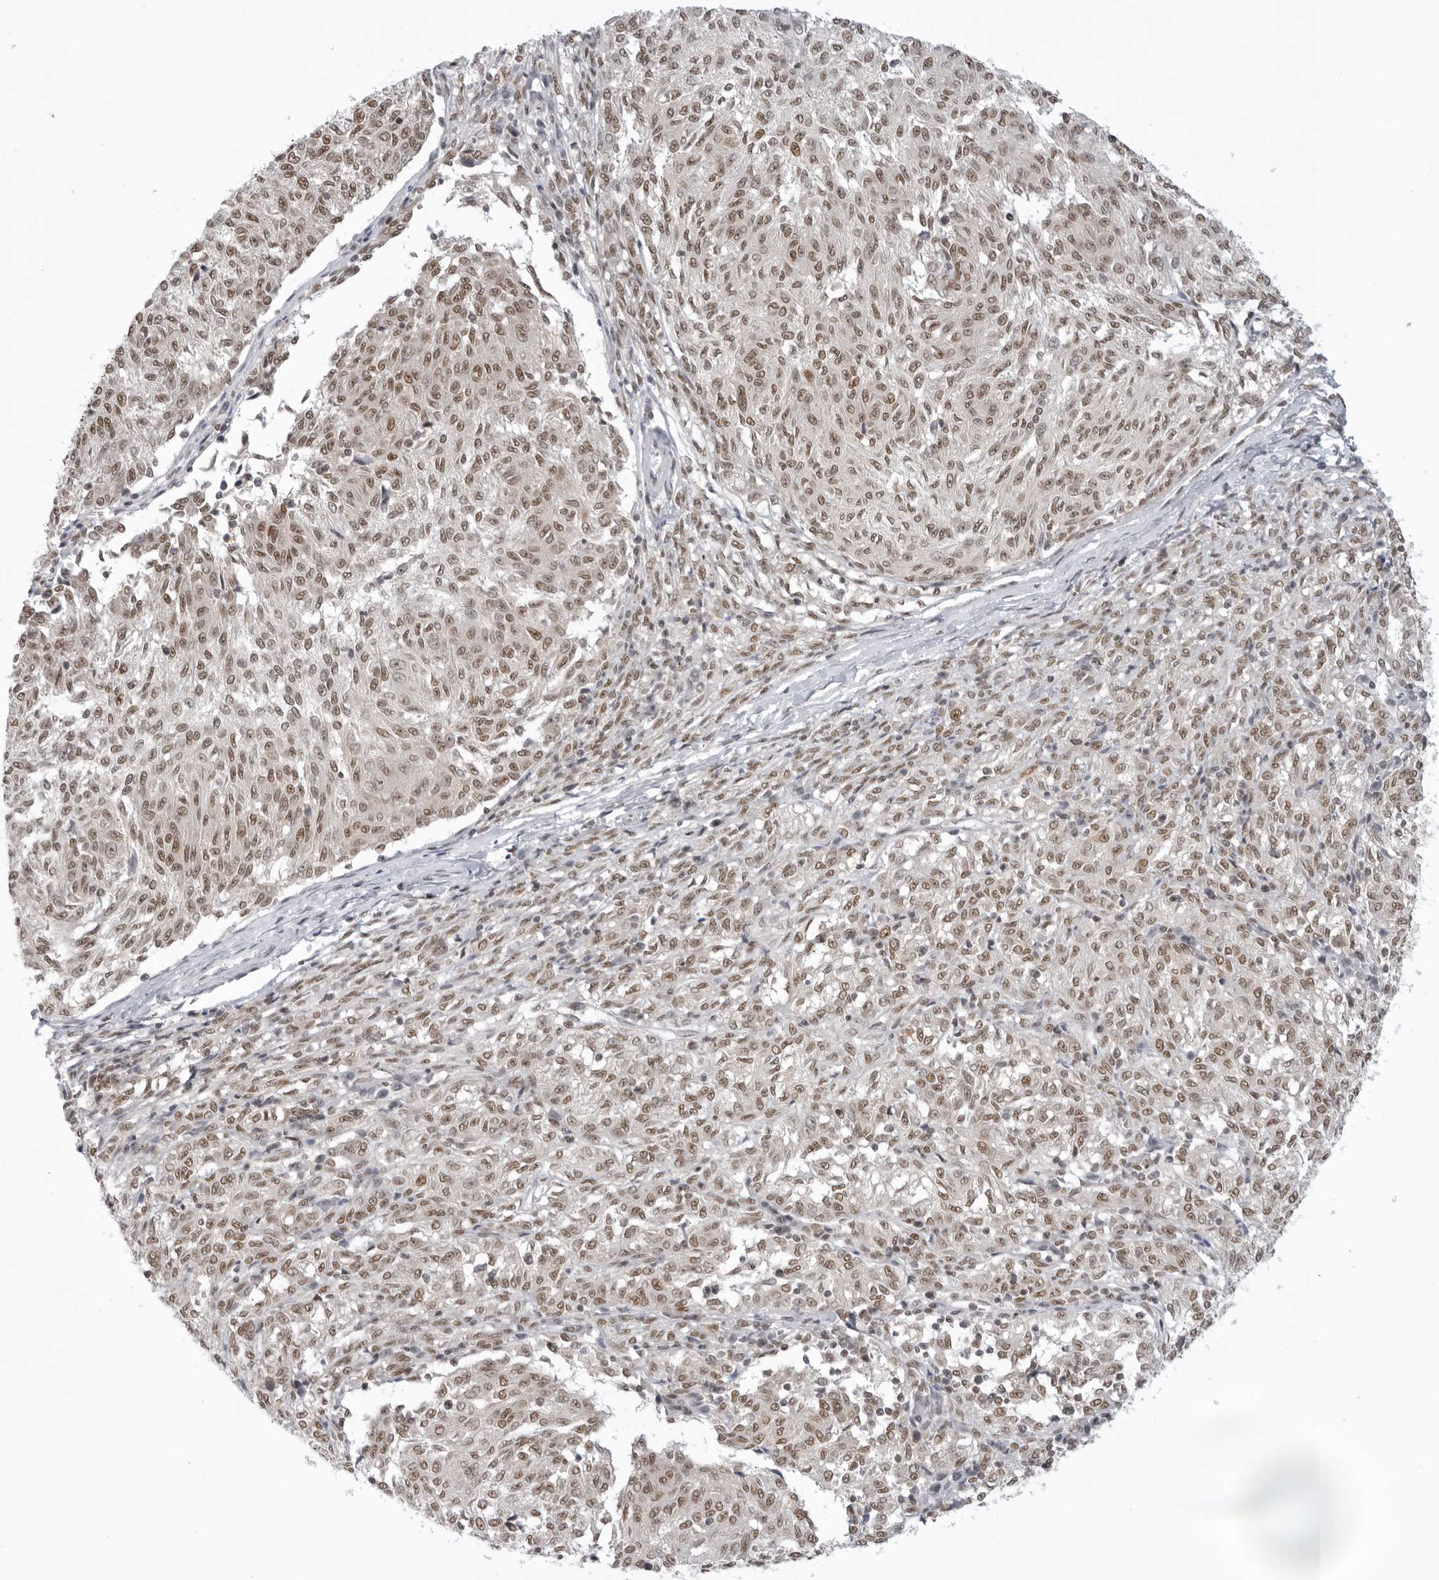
{"staining": {"intensity": "moderate", "quantity": ">75%", "location": "nuclear"}, "tissue": "melanoma", "cell_type": "Tumor cells", "image_type": "cancer", "snomed": [{"axis": "morphology", "description": "Malignant melanoma, NOS"}, {"axis": "topography", "description": "Skin"}], "caption": "This micrograph shows immunohistochemistry (IHC) staining of human melanoma, with medium moderate nuclear expression in approximately >75% of tumor cells.", "gene": "RPA2", "patient": {"sex": "female", "age": 72}}